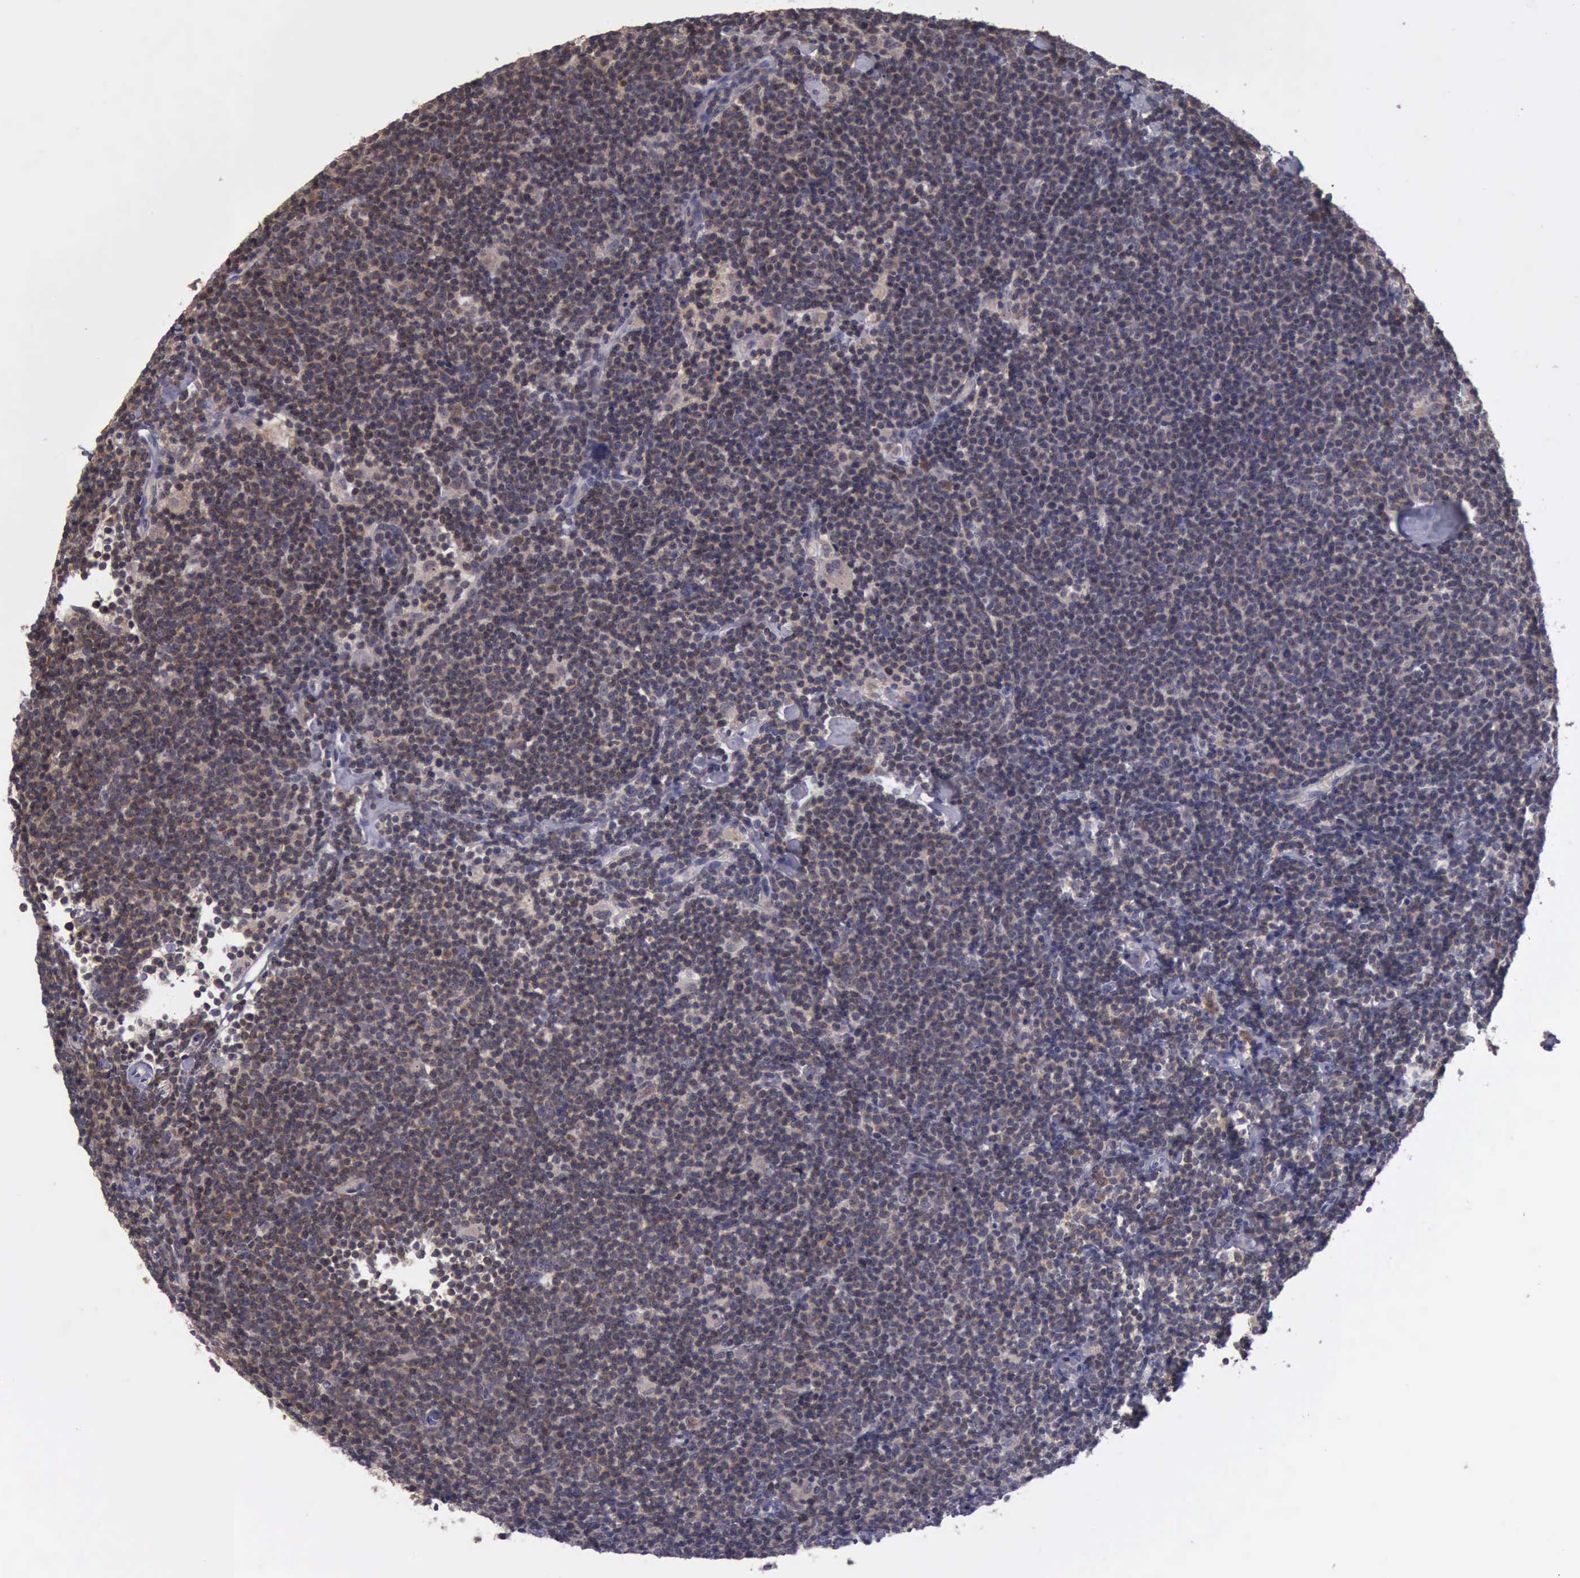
{"staining": {"intensity": "negative", "quantity": "none", "location": "none"}, "tissue": "lymphoma", "cell_type": "Tumor cells", "image_type": "cancer", "snomed": [{"axis": "morphology", "description": "Malignant lymphoma, non-Hodgkin's type, Low grade"}, {"axis": "topography", "description": "Lymph node"}], "caption": "Malignant lymphoma, non-Hodgkin's type (low-grade) stained for a protein using IHC demonstrates no expression tumor cells.", "gene": "RAB39B", "patient": {"sex": "male", "age": 65}}